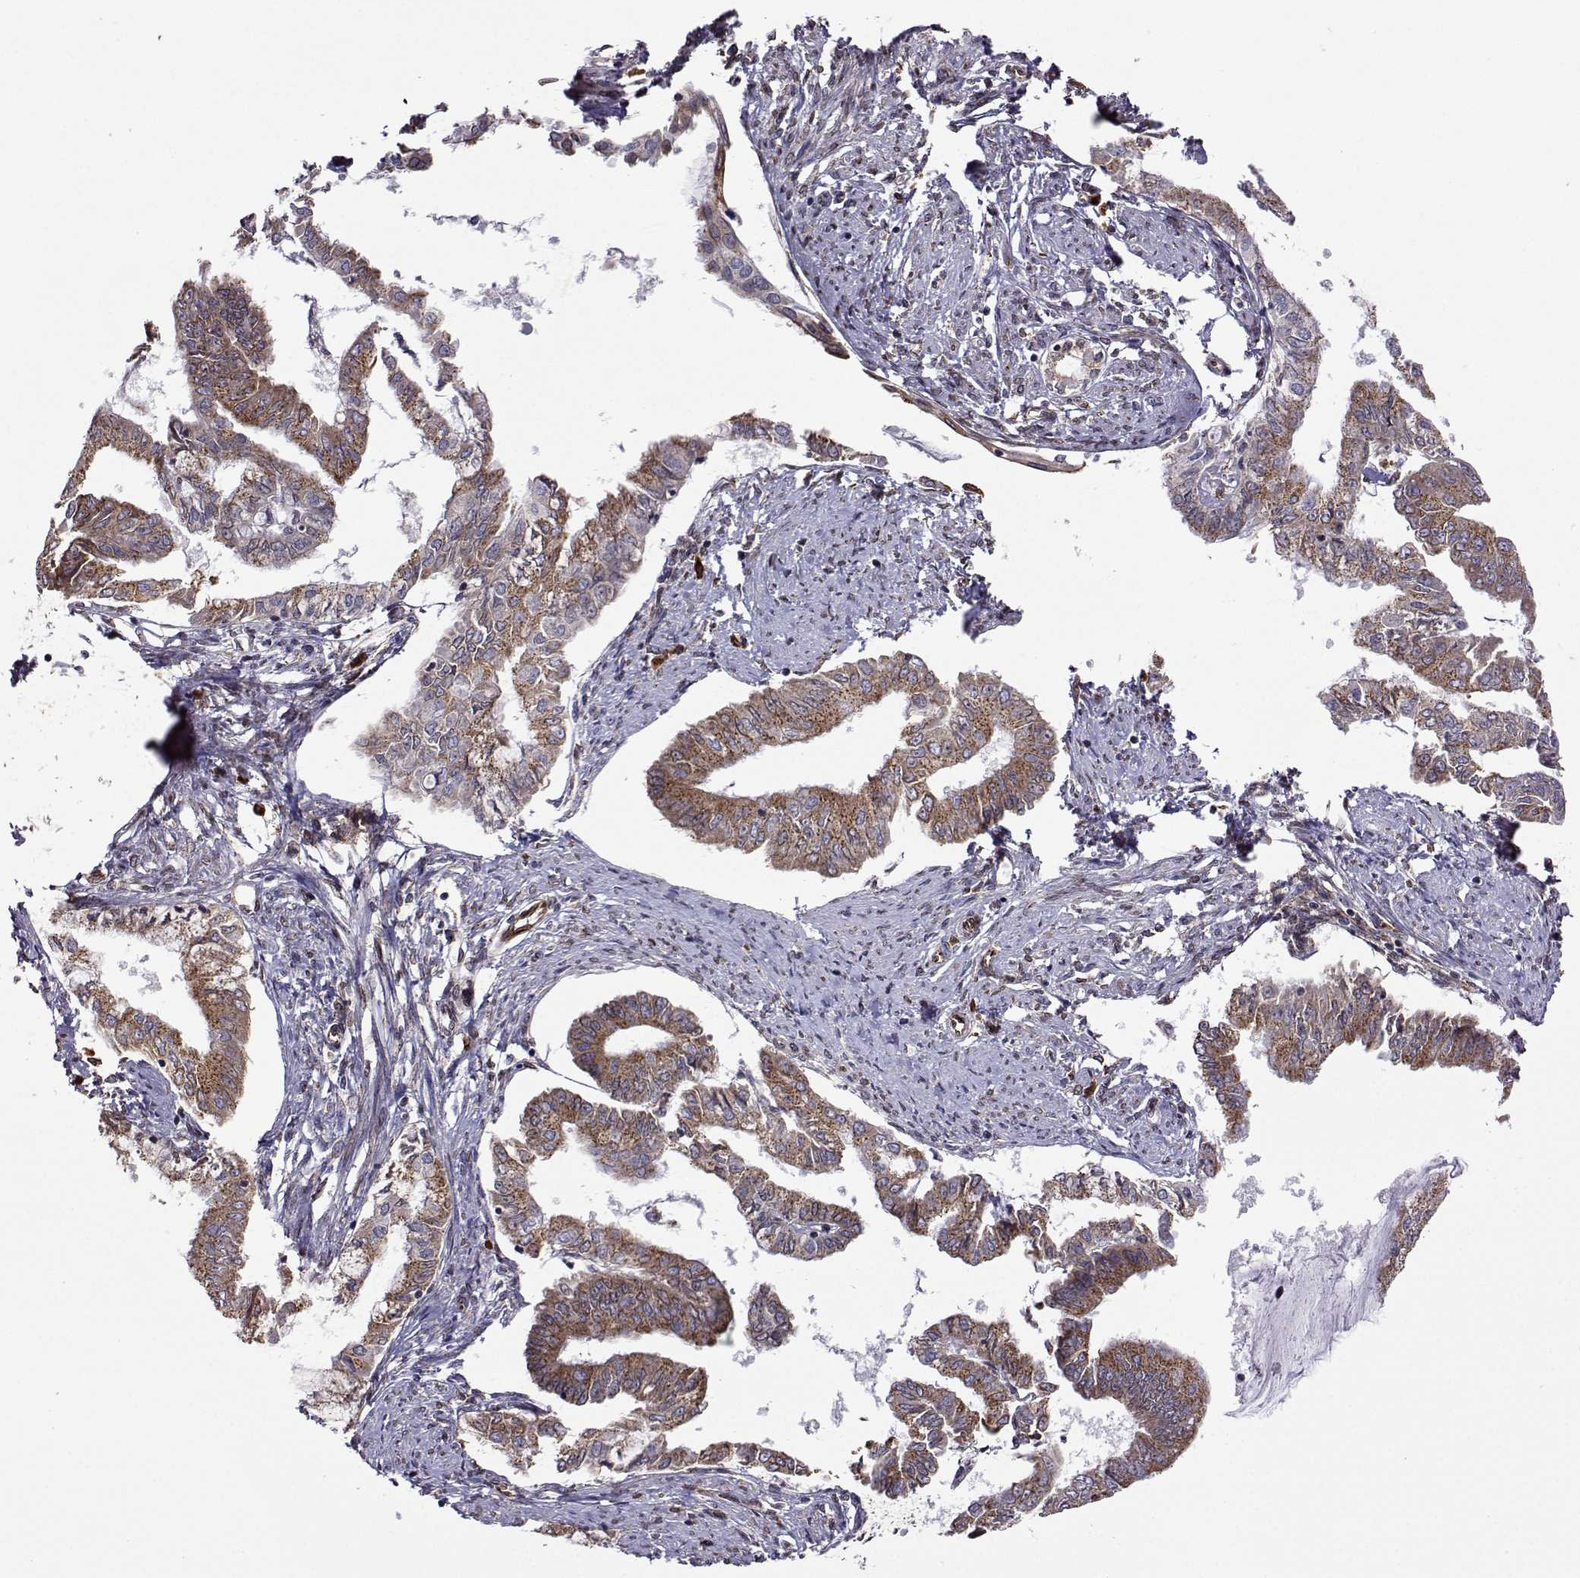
{"staining": {"intensity": "moderate", "quantity": ">75%", "location": "cytoplasmic/membranous"}, "tissue": "endometrial cancer", "cell_type": "Tumor cells", "image_type": "cancer", "snomed": [{"axis": "morphology", "description": "Adenocarcinoma, NOS"}, {"axis": "topography", "description": "Endometrium"}], "caption": "Protein expression analysis of endometrial cancer reveals moderate cytoplasmic/membranous positivity in about >75% of tumor cells.", "gene": "PGRMC2", "patient": {"sex": "female", "age": 76}}